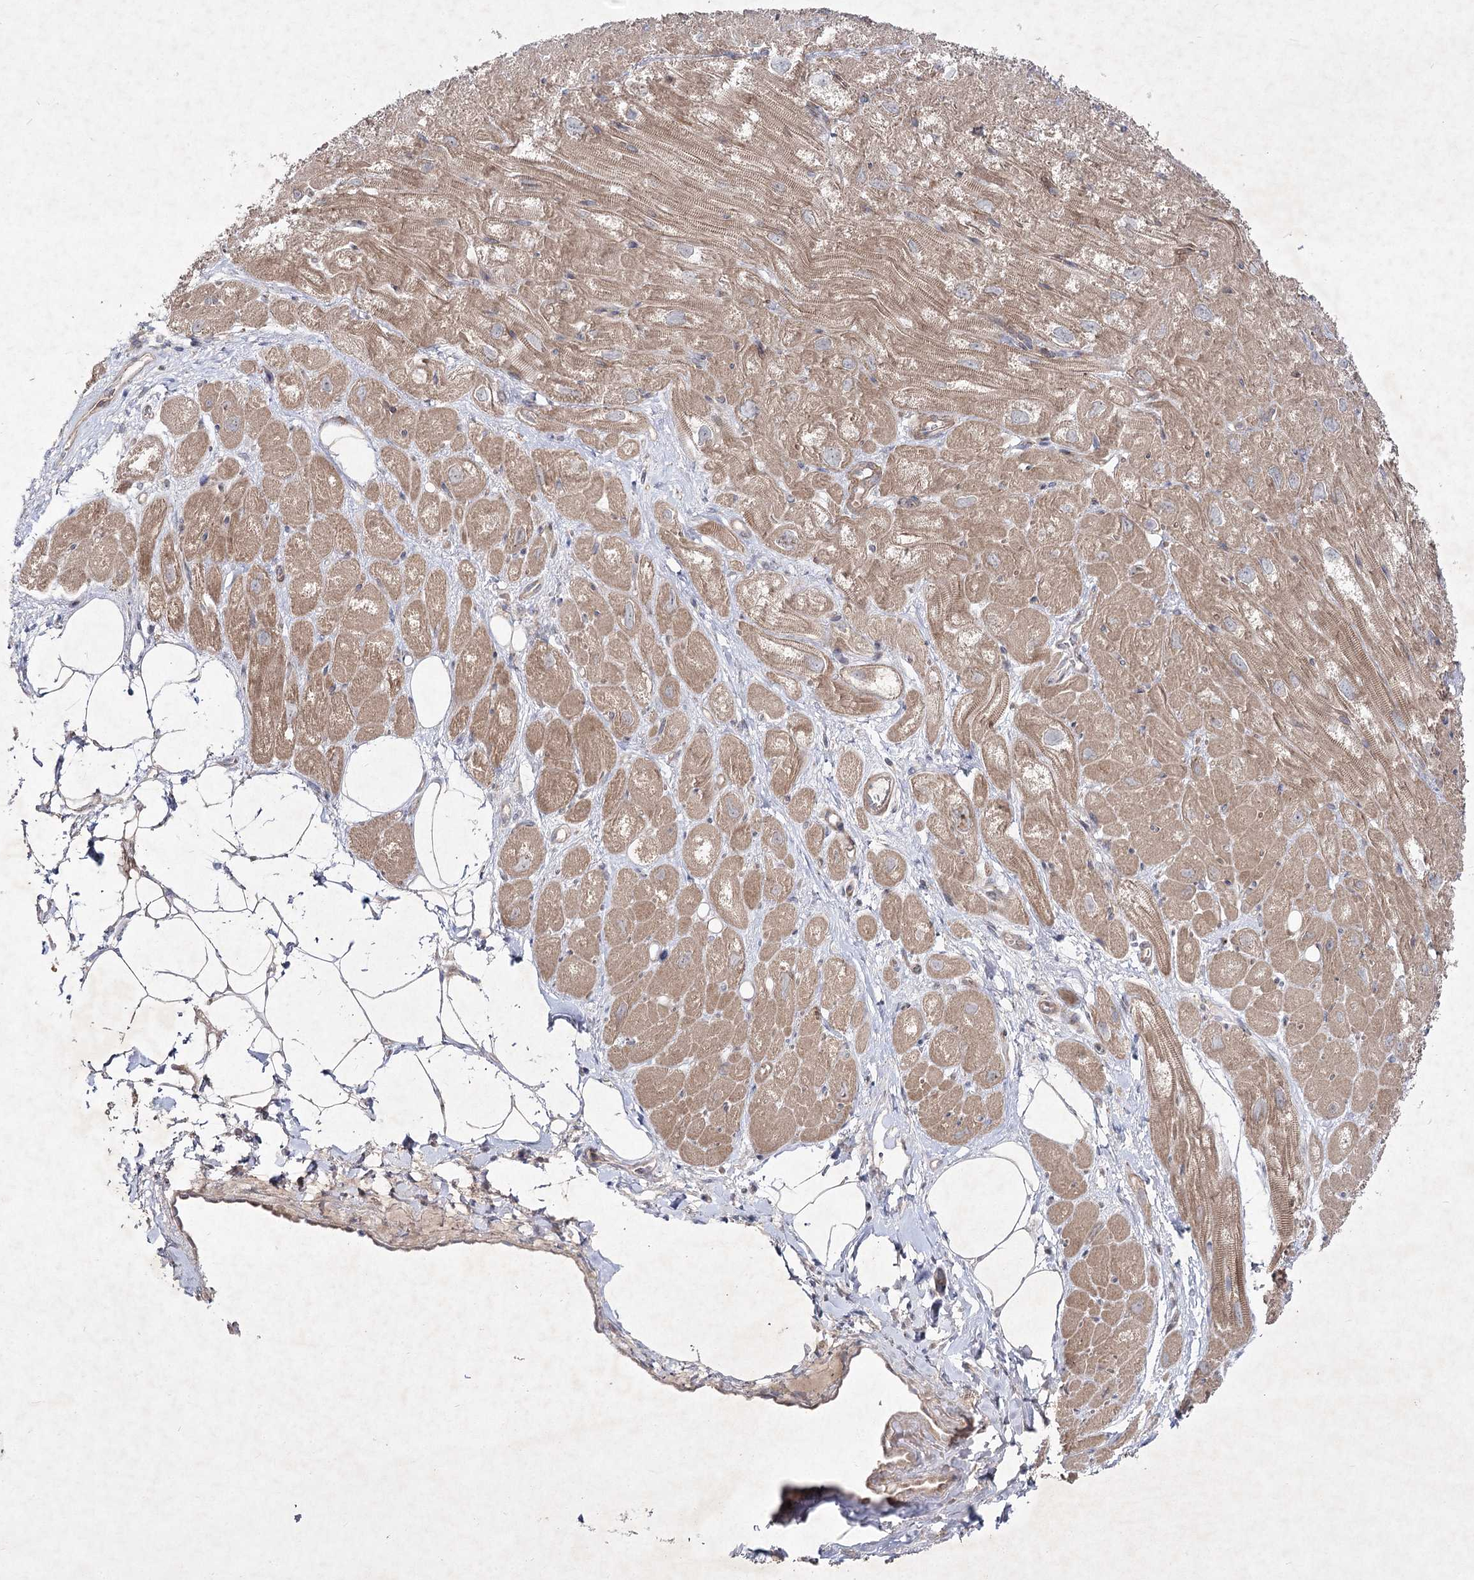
{"staining": {"intensity": "moderate", "quantity": ">75%", "location": "cytoplasmic/membranous"}, "tissue": "heart muscle", "cell_type": "Cardiomyocytes", "image_type": "normal", "snomed": [{"axis": "morphology", "description": "Normal tissue, NOS"}, {"axis": "topography", "description": "Heart"}], "caption": "DAB (3,3'-diaminobenzidine) immunohistochemical staining of normal human heart muscle reveals moderate cytoplasmic/membranous protein positivity in approximately >75% of cardiomyocytes.", "gene": "CIB2", "patient": {"sex": "male", "age": 50}}